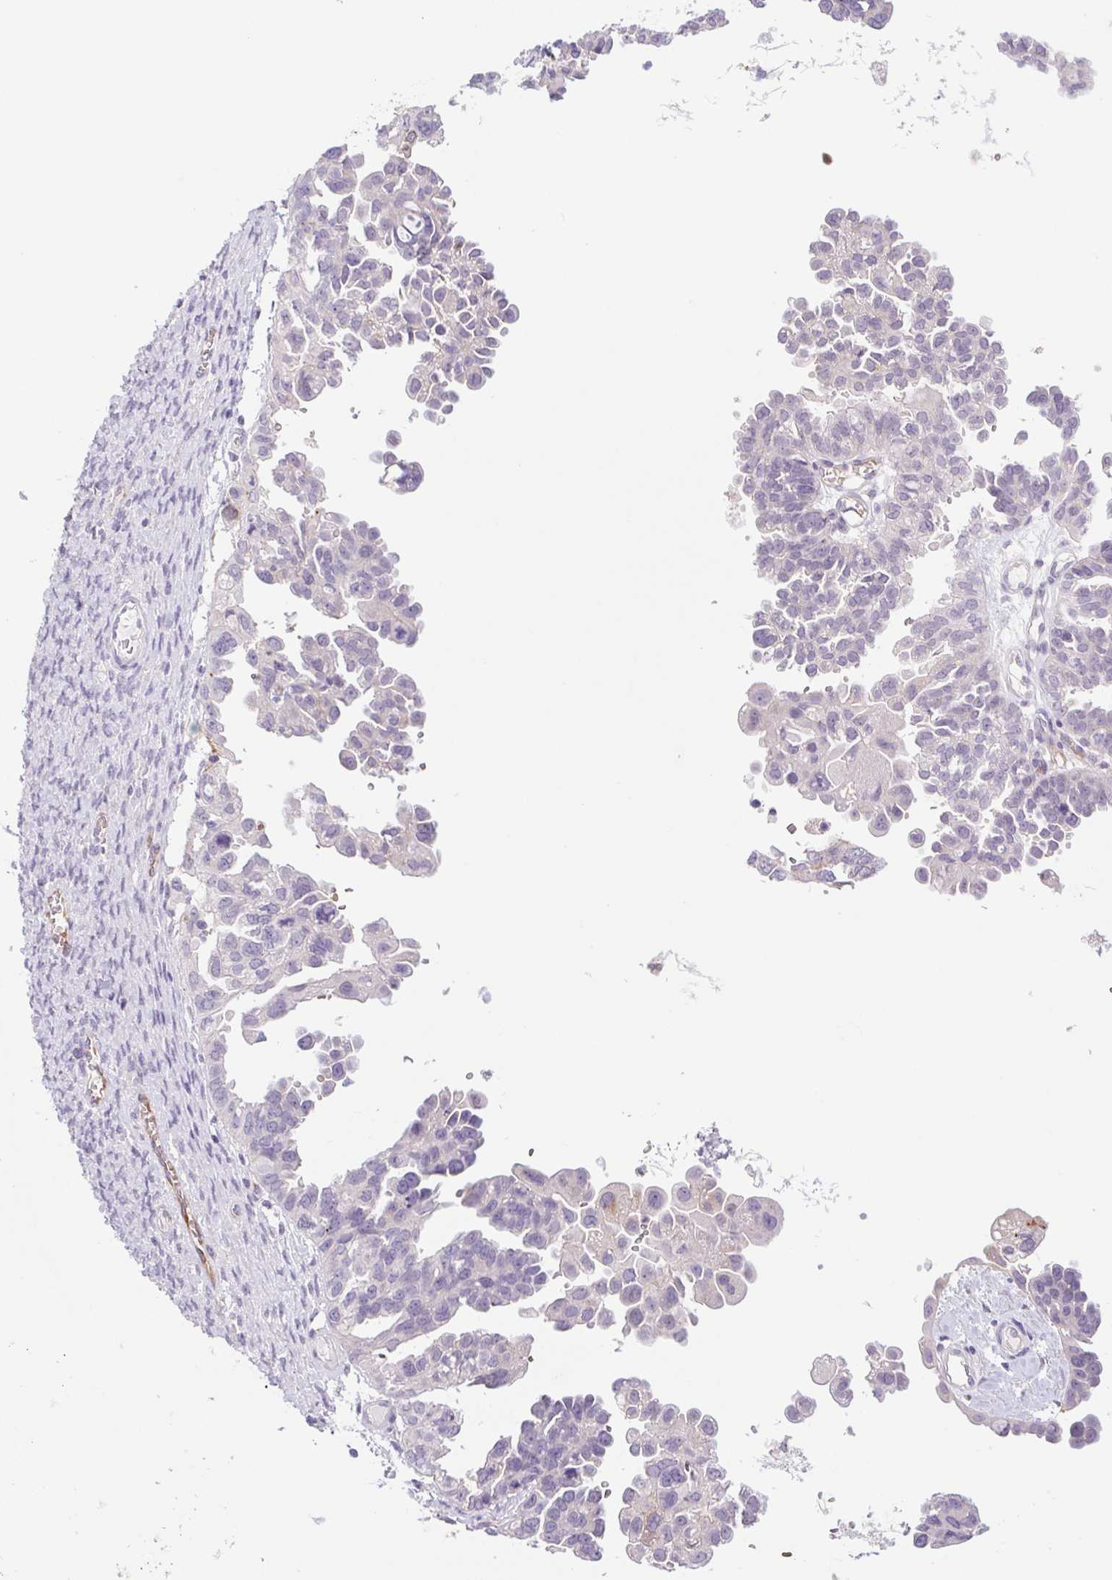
{"staining": {"intensity": "negative", "quantity": "none", "location": "none"}, "tissue": "ovarian cancer", "cell_type": "Tumor cells", "image_type": "cancer", "snomed": [{"axis": "morphology", "description": "Cystadenocarcinoma, serous, NOS"}, {"axis": "topography", "description": "Ovary"}], "caption": "Immunohistochemical staining of serous cystadenocarcinoma (ovarian) displays no significant positivity in tumor cells. (DAB (3,3'-diaminobenzidine) immunohistochemistry with hematoxylin counter stain).", "gene": "IGFL3", "patient": {"sex": "female", "age": 53}}